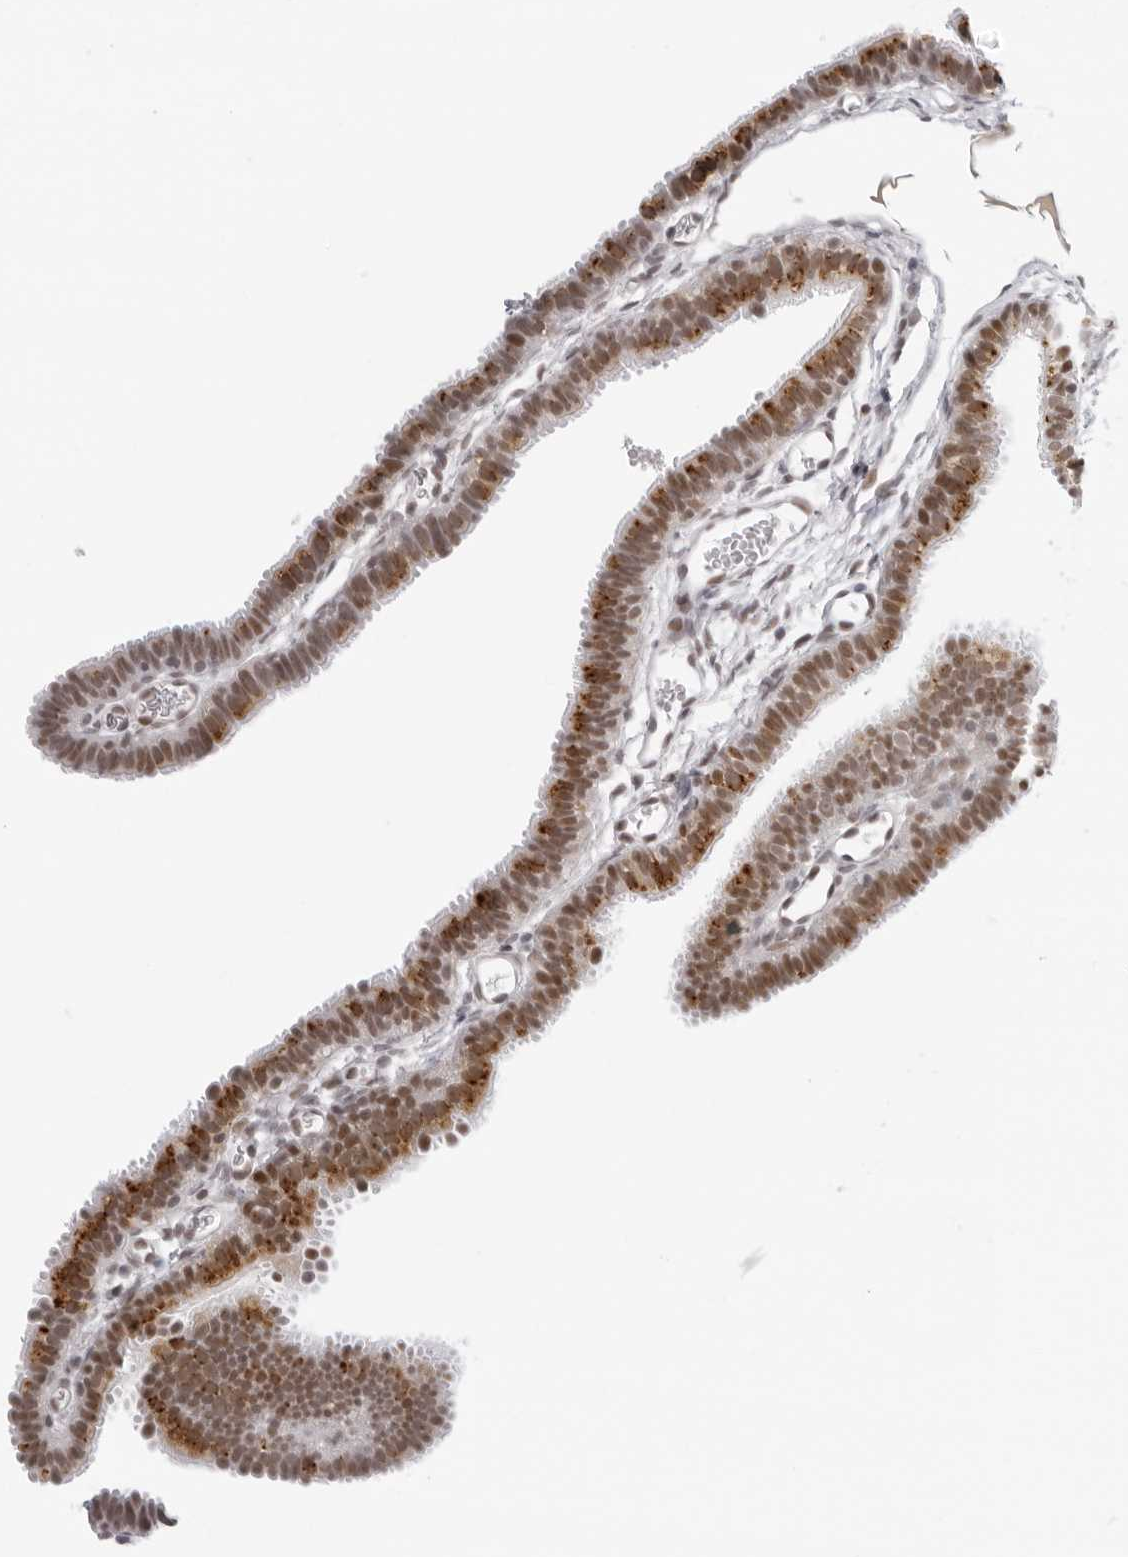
{"staining": {"intensity": "moderate", "quantity": ">75%", "location": "cytoplasmic/membranous,nuclear"}, "tissue": "fallopian tube", "cell_type": "Glandular cells", "image_type": "normal", "snomed": [{"axis": "morphology", "description": "Normal tissue, NOS"}, {"axis": "topography", "description": "Fallopian tube"}, {"axis": "topography", "description": "Placenta"}], "caption": "Immunohistochemical staining of unremarkable human fallopian tube demonstrates >75% levels of moderate cytoplasmic/membranous,nuclear protein staining in approximately >75% of glandular cells.", "gene": "MSH6", "patient": {"sex": "female", "age": 34}}